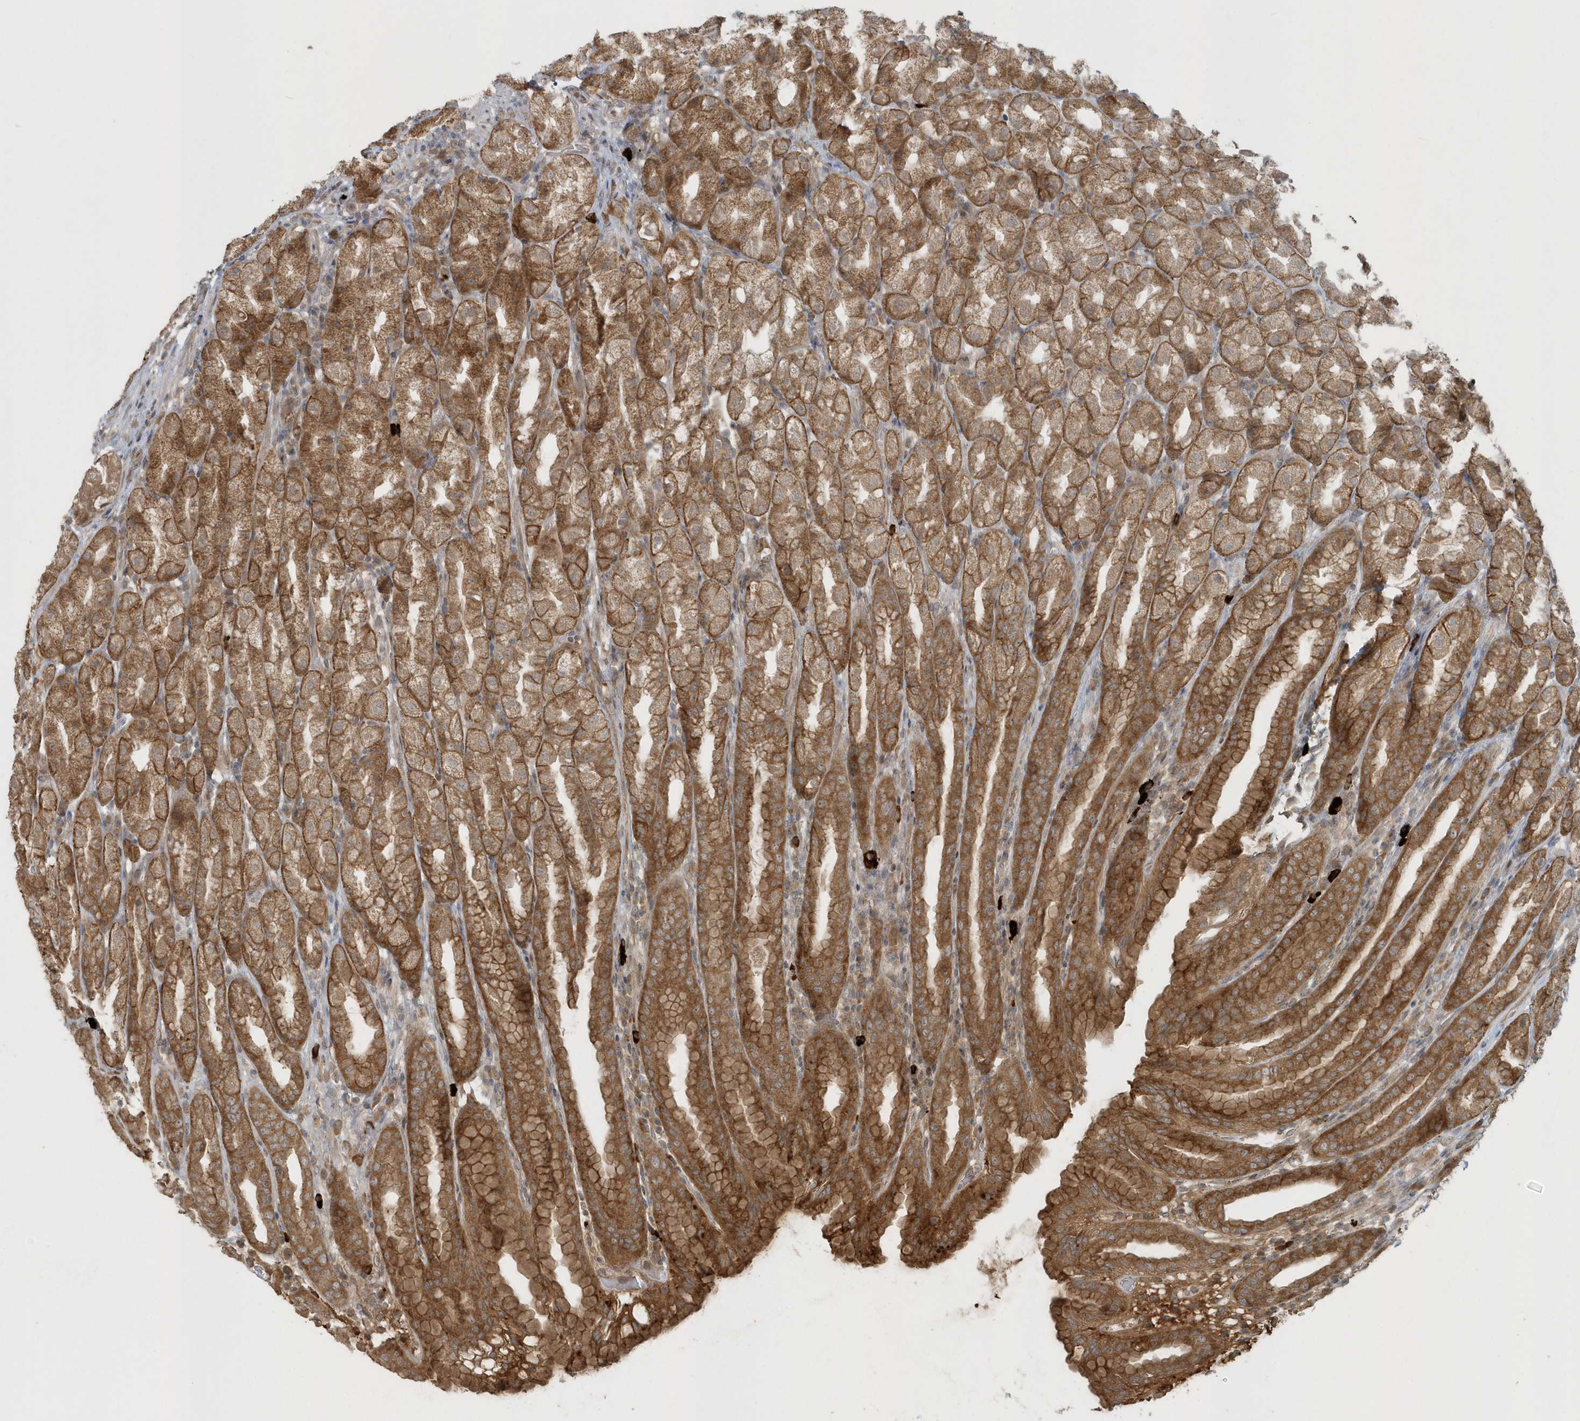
{"staining": {"intensity": "moderate", "quantity": ">75%", "location": "cytoplasmic/membranous"}, "tissue": "stomach", "cell_type": "Glandular cells", "image_type": "normal", "snomed": [{"axis": "morphology", "description": "Normal tissue, NOS"}, {"axis": "topography", "description": "Stomach, upper"}], "caption": "Moderate cytoplasmic/membranous protein expression is appreciated in about >75% of glandular cells in stomach.", "gene": "STIM2", "patient": {"sex": "male", "age": 68}}